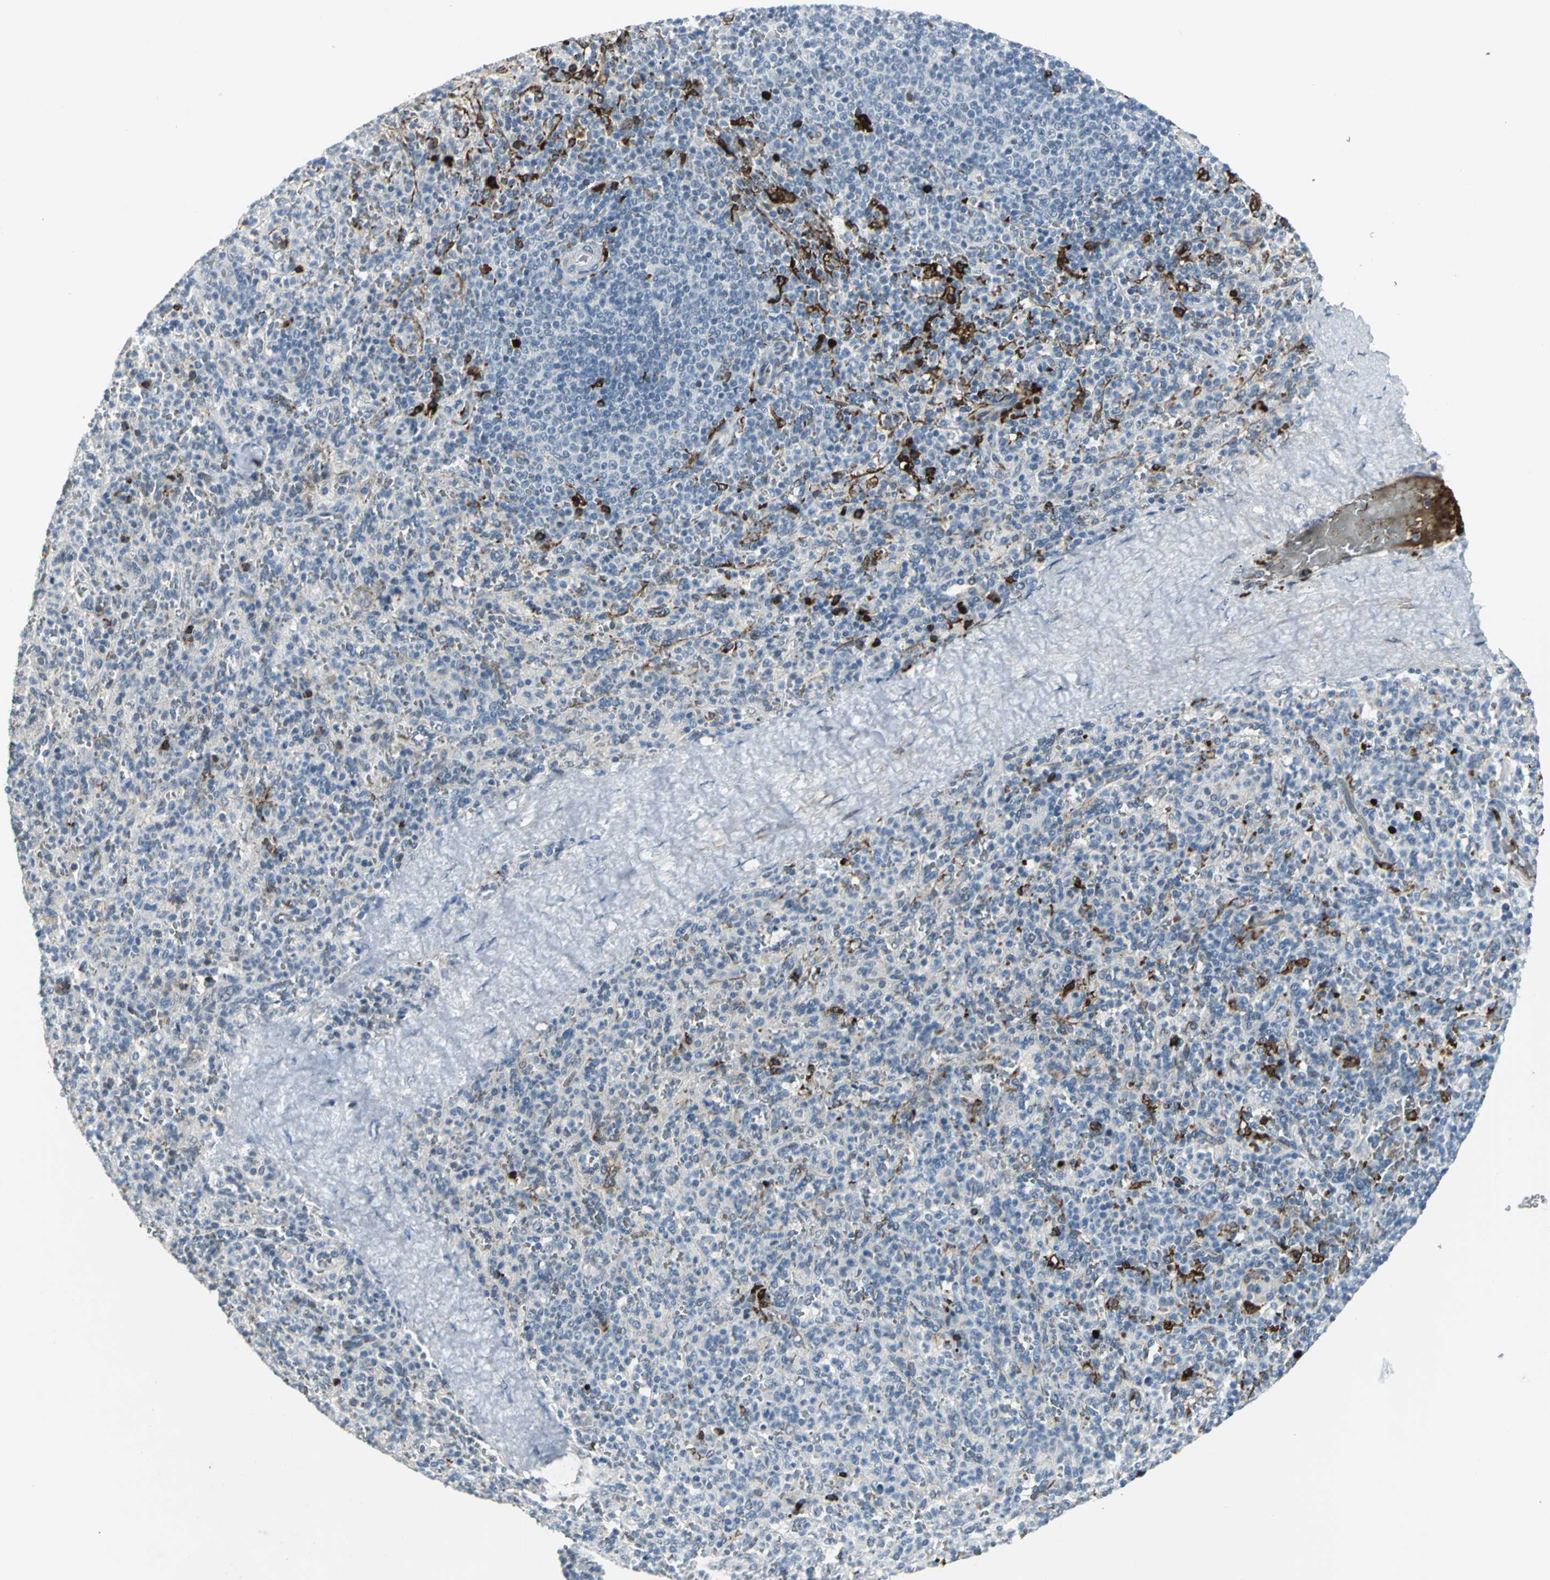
{"staining": {"intensity": "strong", "quantity": "25%-75%", "location": "cytoplasmic/membranous,nuclear"}, "tissue": "spleen", "cell_type": "Cells in red pulp", "image_type": "normal", "snomed": [{"axis": "morphology", "description": "Normal tissue, NOS"}, {"axis": "topography", "description": "Spleen"}], "caption": "Cells in red pulp exhibit high levels of strong cytoplasmic/membranous,nuclear staining in about 25%-75% of cells in unremarkable human spleen.", "gene": "GLI3", "patient": {"sex": "male", "age": 36}}